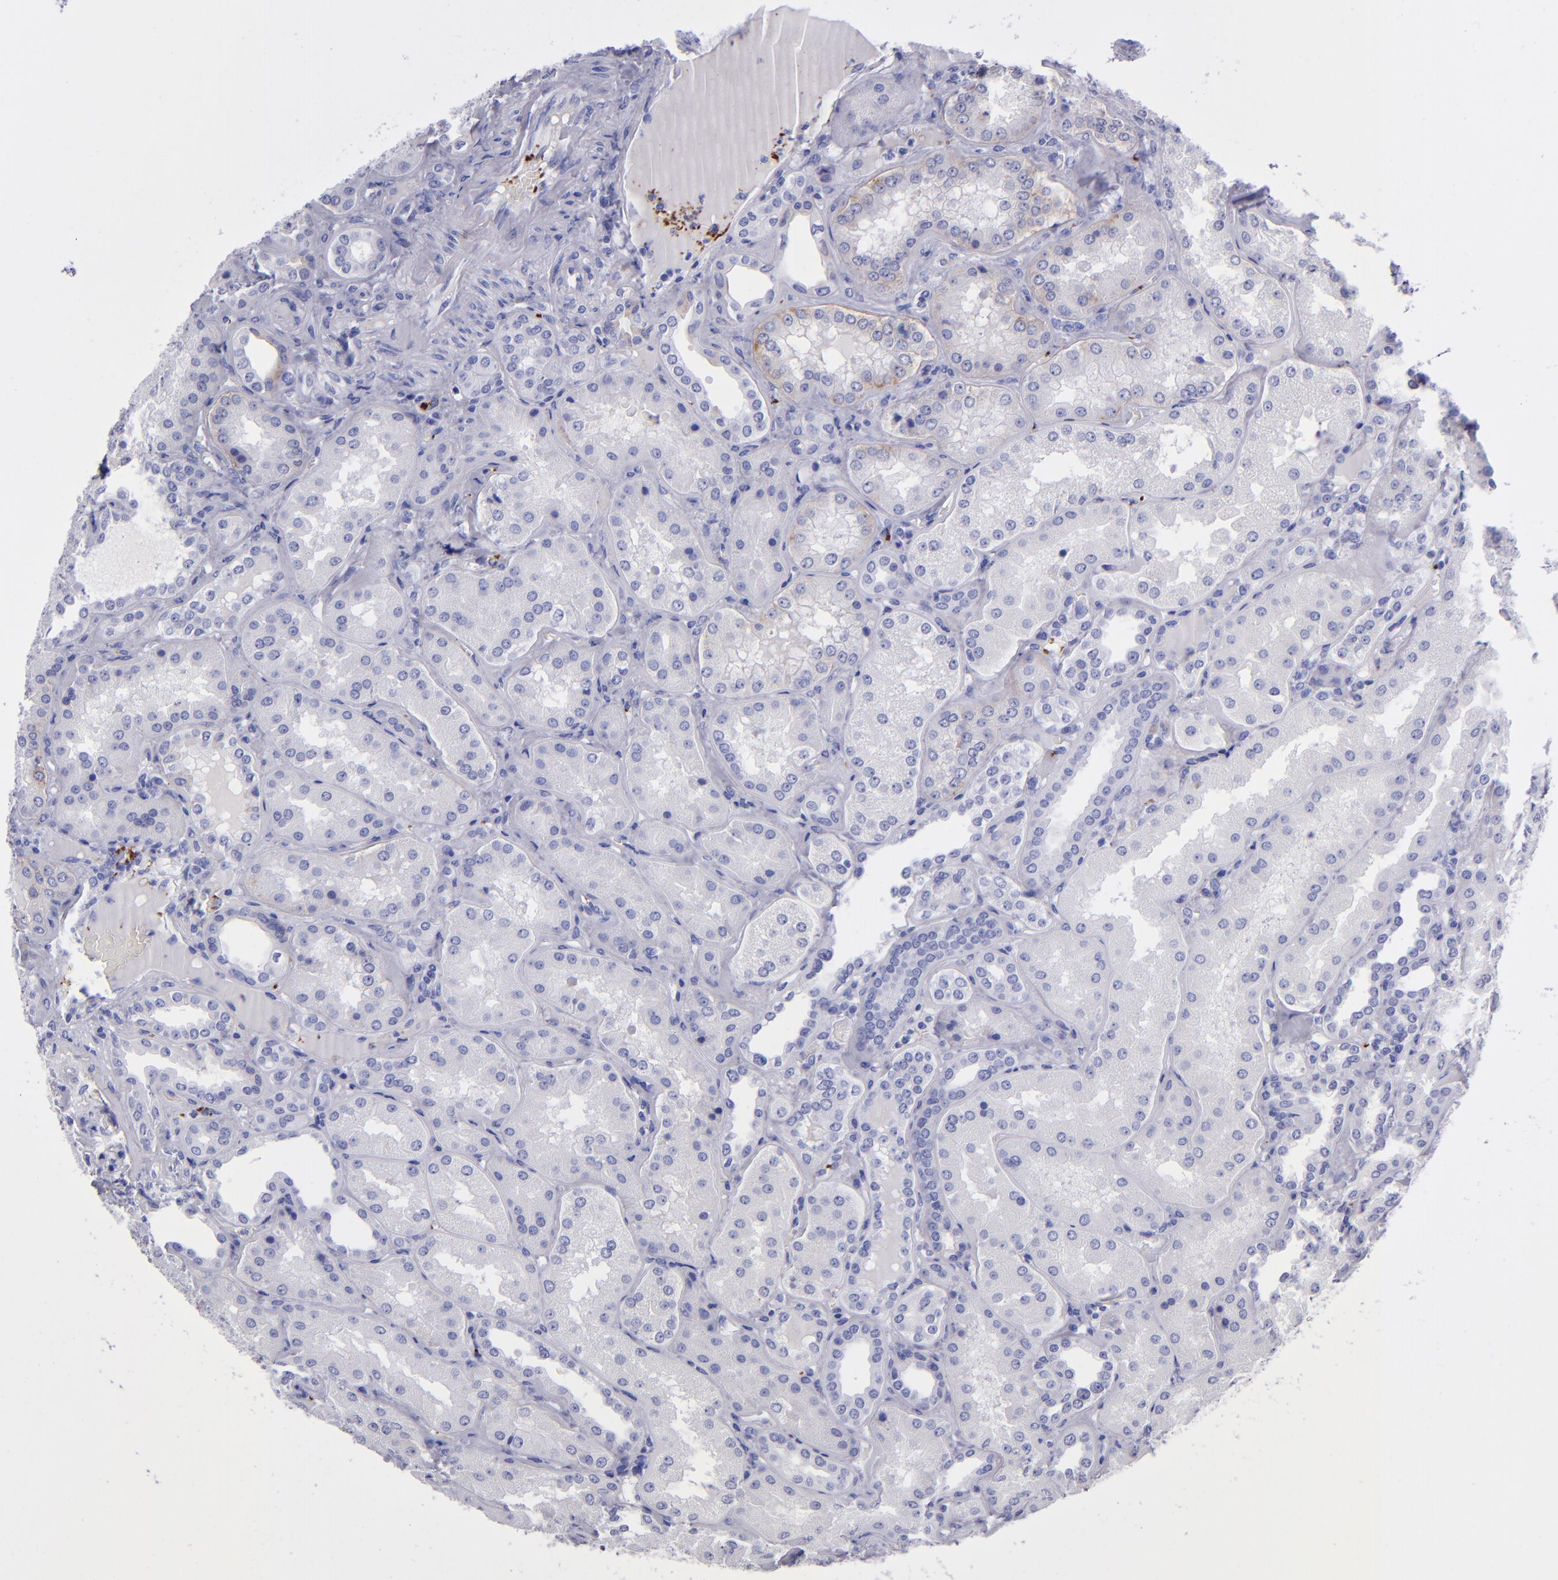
{"staining": {"intensity": "negative", "quantity": "none", "location": "none"}, "tissue": "kidney", "cell_type": "Cells in glomeruli", "image_type": "normal", "snomed": [{"axis": "morphology", "description": "Normal tissue, NOS"}, {"axis": "topography", "description": "Kidney"}], "caption": "DAB (3,3'-diaminobenzidine) immunohistochemical staining of normal human kidney displays no significant expression in cells in glomeruli. (DAB (3,3'-diaminobenzidine) immunohistochemistry visualized using brightfield microscopy, high magnification).", "gene": "EFCAB13", "patient": {"sex": "female", "age": 56}}